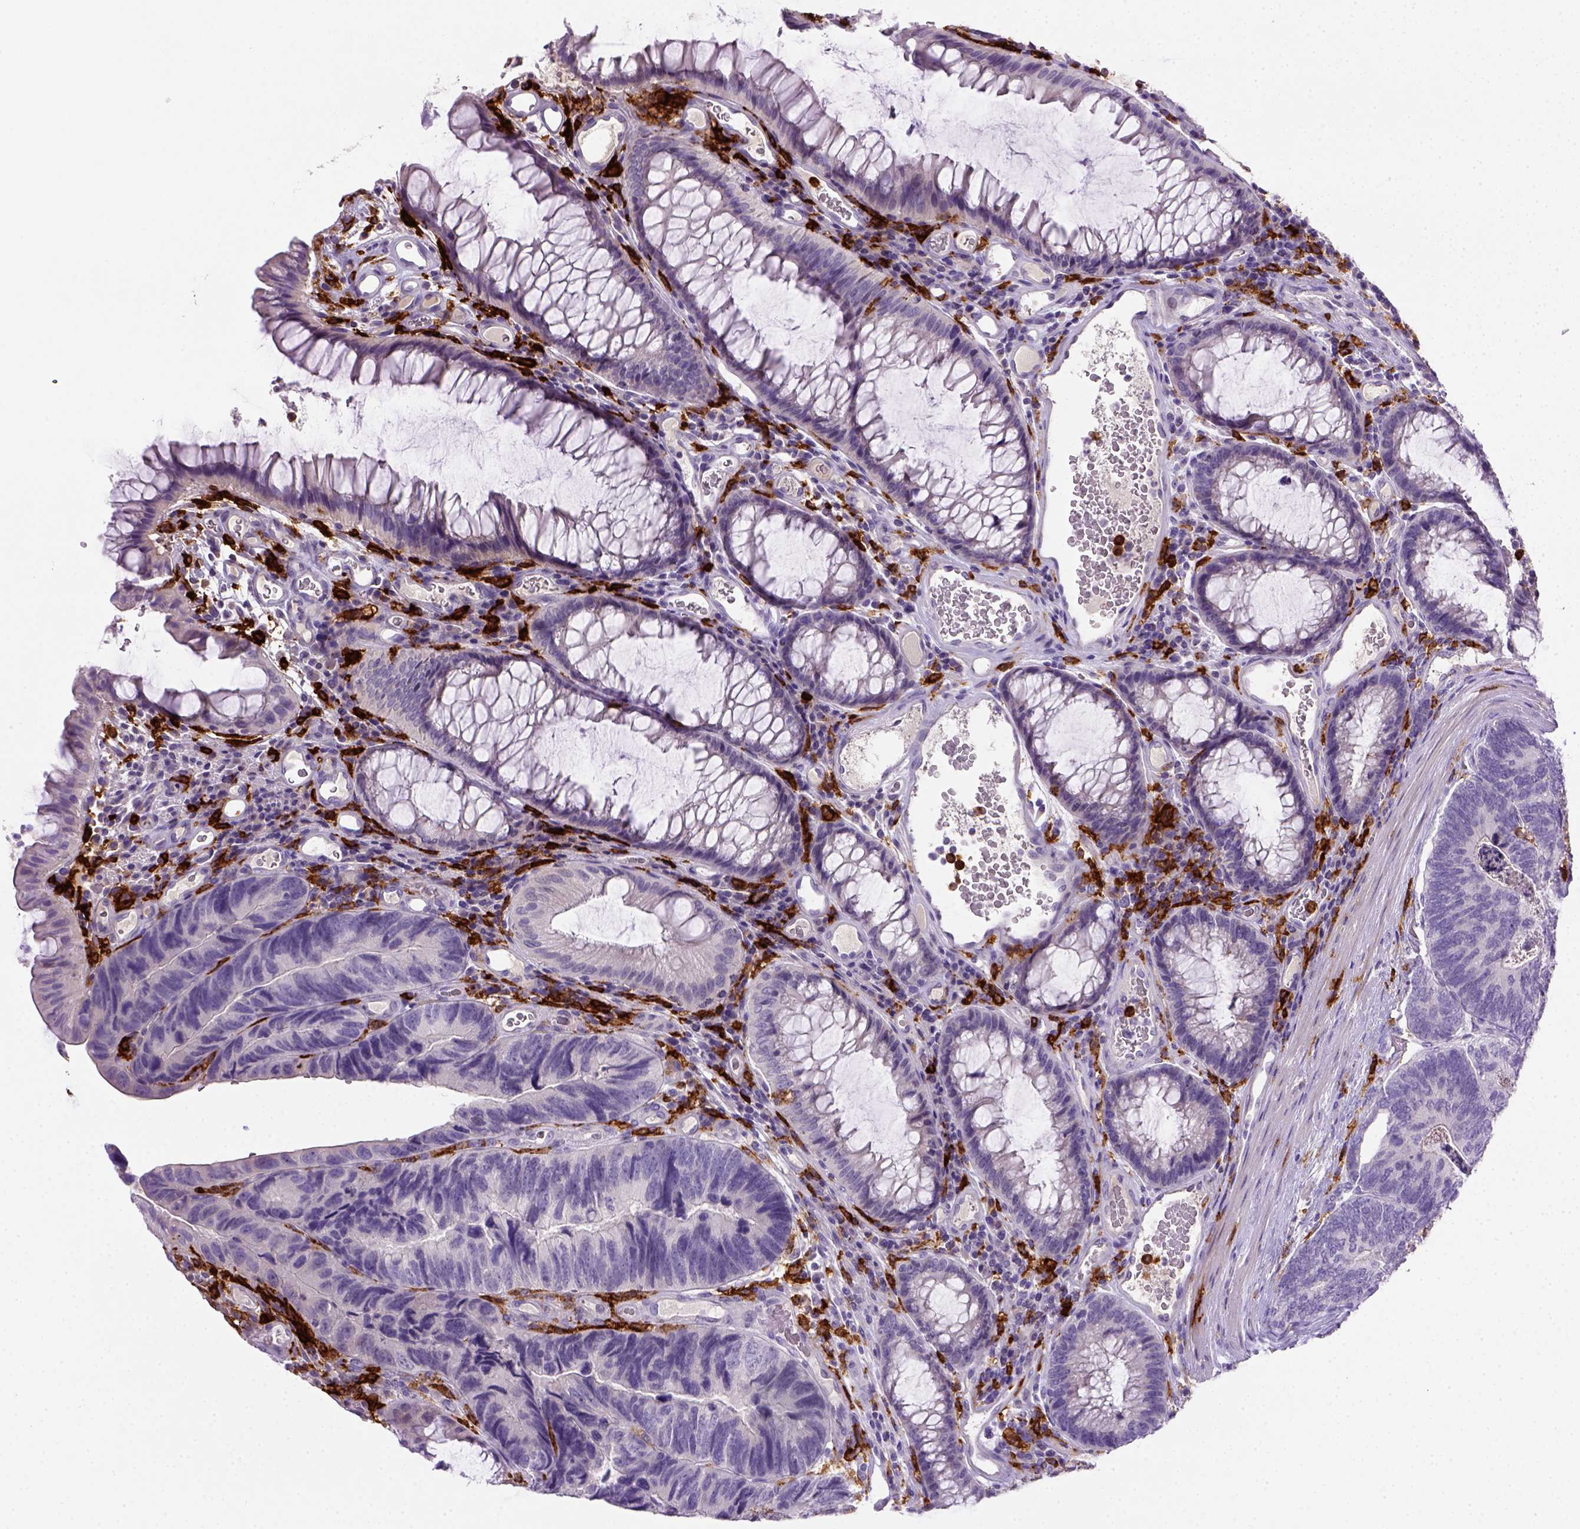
{"staining": {"intensity": "negative", "quantity": "none", "location": "none"}, "tissue": "colorectal cancer", "cell_type": "Tumor cells", "image_type": "cancer", "snomed": [{"axis": "morphology", "description": "Adenocarcinoma, NOS"}, {"axis": "topography", "description": "Colon"}], "caption": "High power microscopy micrograph of an immunohistochemistry histopathology image of colorectal cancer, revealing no significant expression in tumor cells.", "gene": "CD14", "patient": {"sex": "female", "age": 67}}